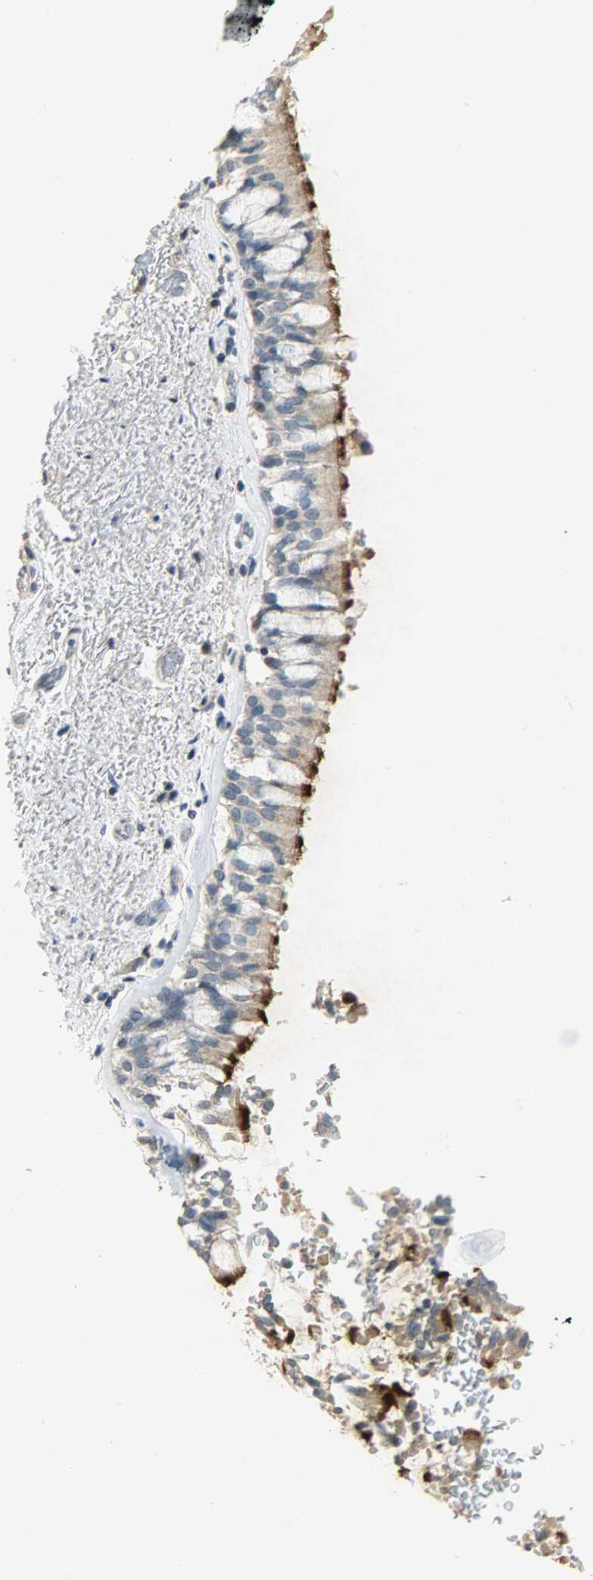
{"staining": {"intensity": "strong", "quantity": ">75%", "location": "cytoplasmic/membranous"}, "tissue": "bronchus", "cell_type": "Respiratory epithelial cells", "image_type": "normal", "snomed": [{"axis": "morphology", "description": "Normal tissue, NOS"}, {"axis": "morphology", "description": "Adenocarcinoma, NOS"}, {"axis": "topography", "description": "Bronchus"}, {"axis": "topography", "description": "Lung"}], "caption": "The histopathology image shows immunohistochemical staining of unremarkable bronchus. There is strong cytoplasmic/membranous staining is seen in about >75% of respiratory epithelial cells.", "gene": "DNAJB6", "patient": {"sex": "male", "age": 71}}